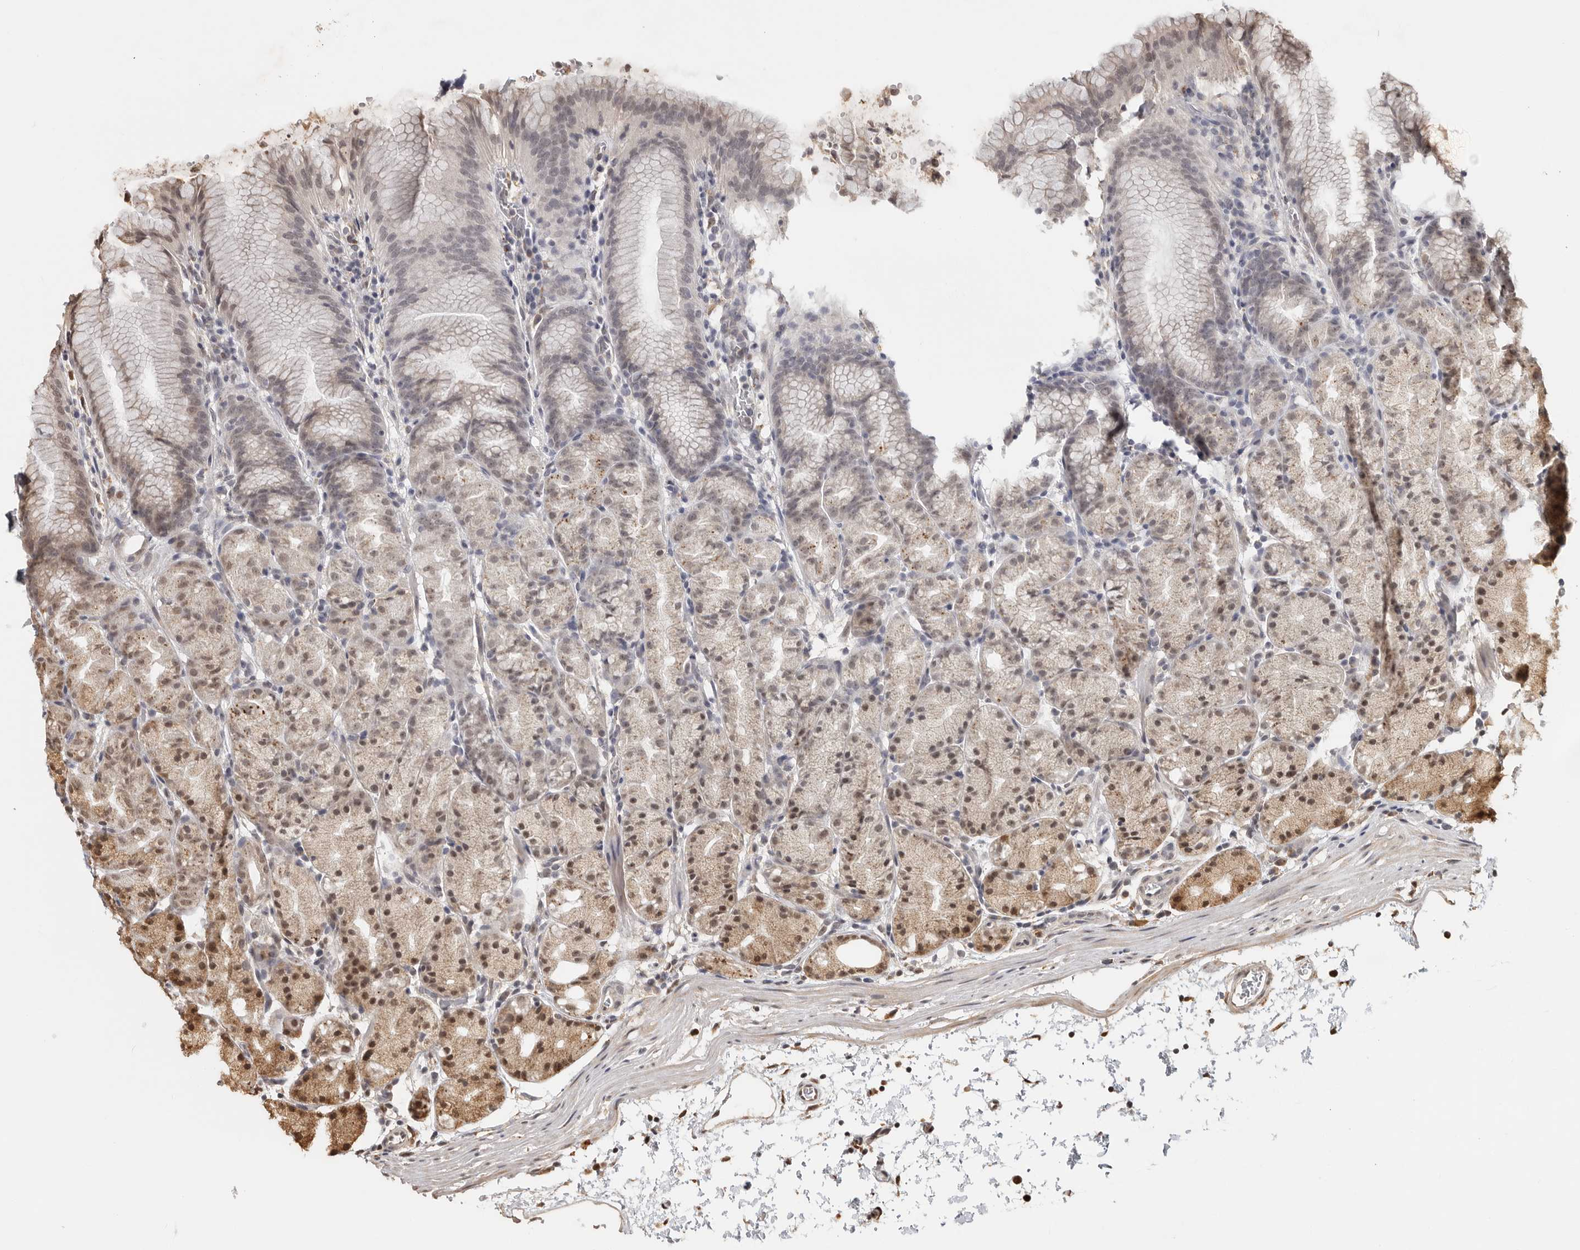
{"staining": {"intensity": "moderate", "quantity": "25%-75%", "location": "cytoplasmic/membranous"}, "tissue": "stomach", "cell_type": "Glandular cells", "image_type": "normal", "snomed": [{"axis": "morphology", "description": "Normal tissue, NOS"}, {"axis": "topography", "description": "Stomach, upper"}], "caption": "Benign stomach was stained to show a protein in brown. There is medium levels of moderate cytoplasmic/membranous positivity in approximately 25%-75% of glandular cells. Nuclei are stained in blue.", "gene": "ZNF83", "patient": {"sex": "male", "age": 48}}